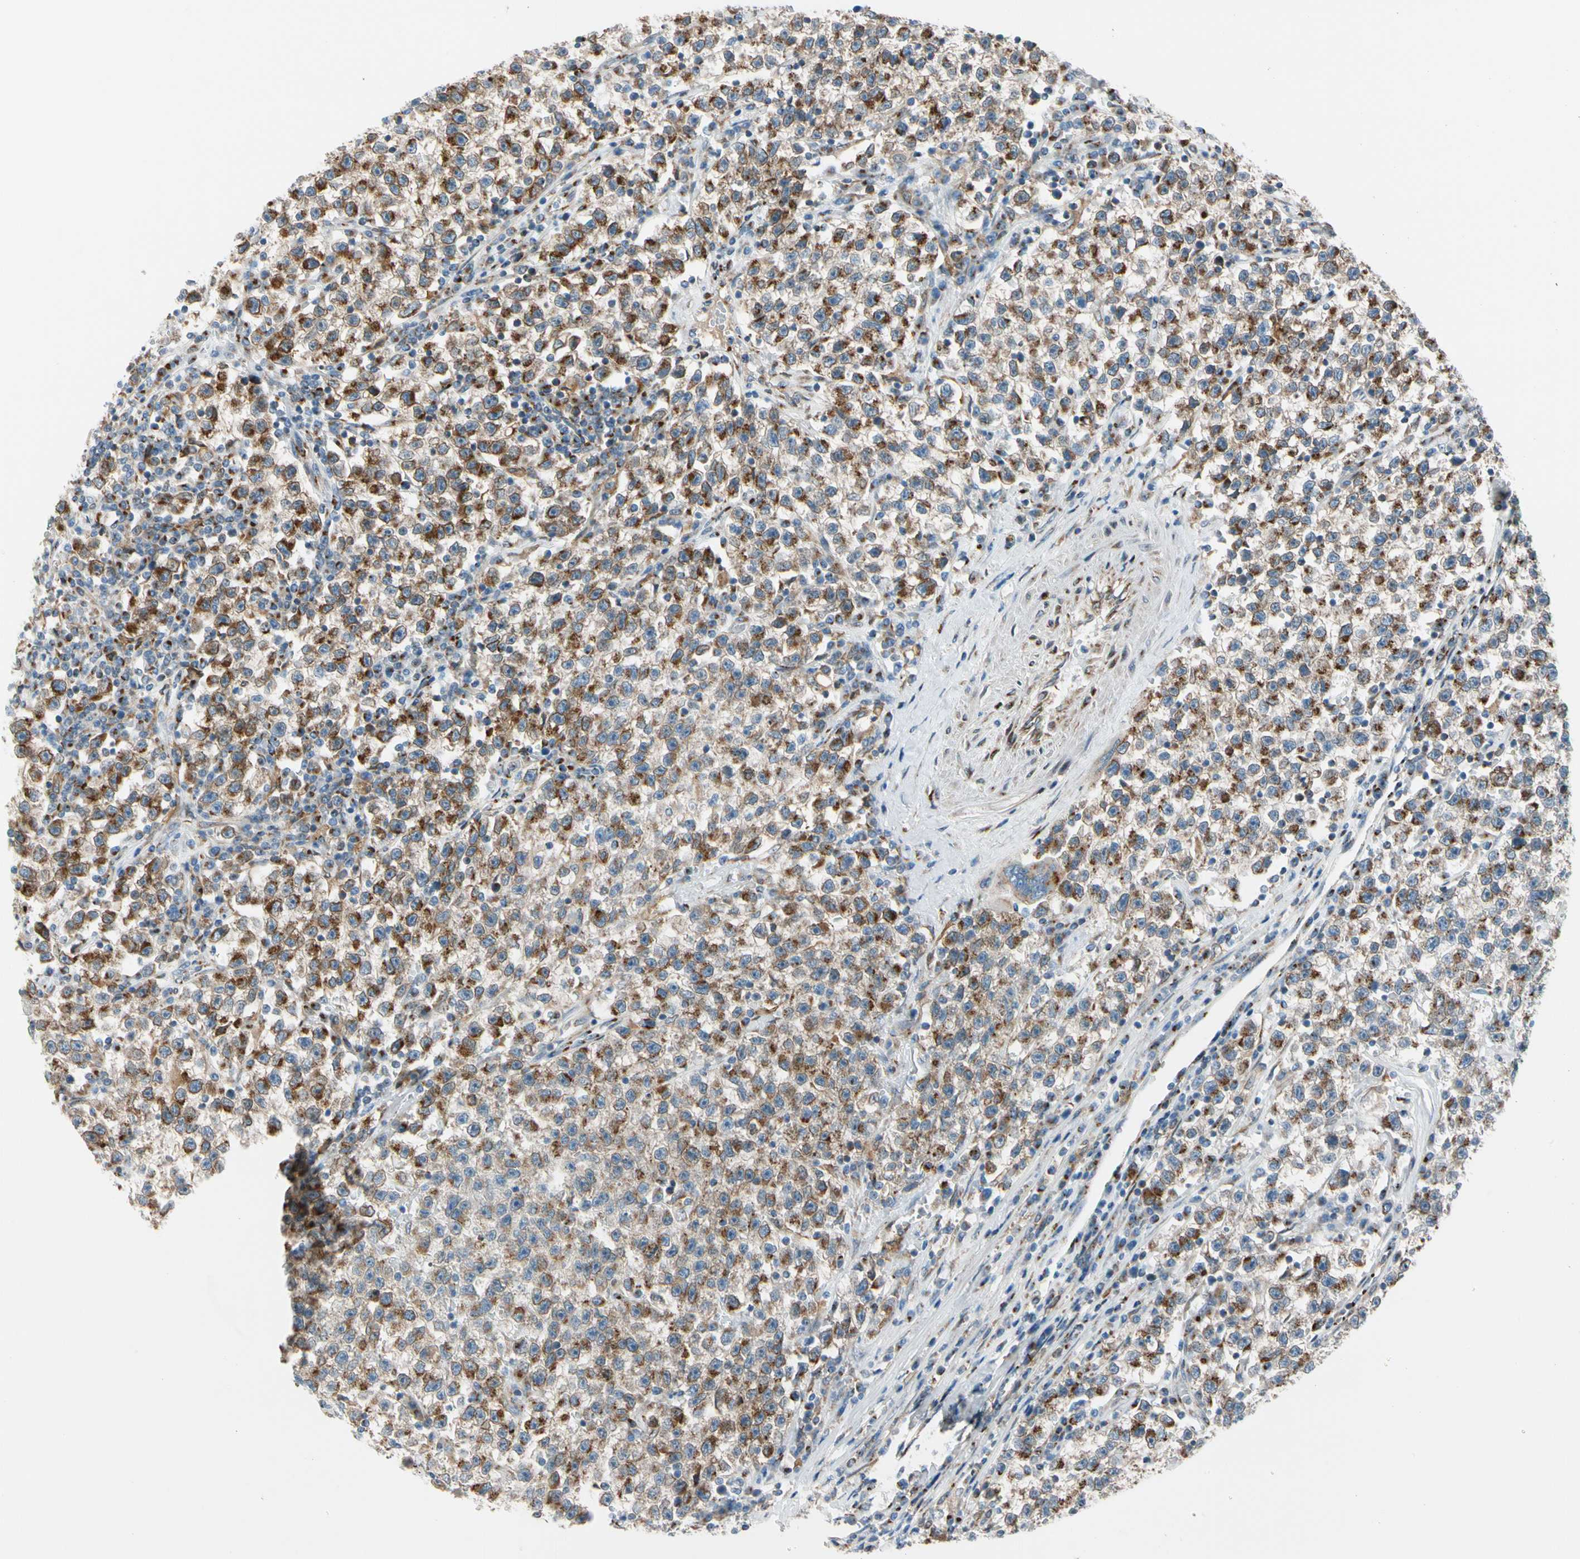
{"staining": {"intensity": "strong", "quantity": ">75%", "location": "cytoplasmic/membranous"}, "tissue": "testis cancer", "cell_type": "Tumor cells", "image_type": "cancer", "snomed": [{"axis": "morphology", "description": "Seminoma, NOS"}, {"axis": "topography", "description": "Testis"}], "caption": "Strong cytoplasmic/membranous protein positivity is appreciated in about >75% of tumor cells in testis seminoma.", "gene": "NUCB1", "patient": {"sex": "male", "age": 22}}